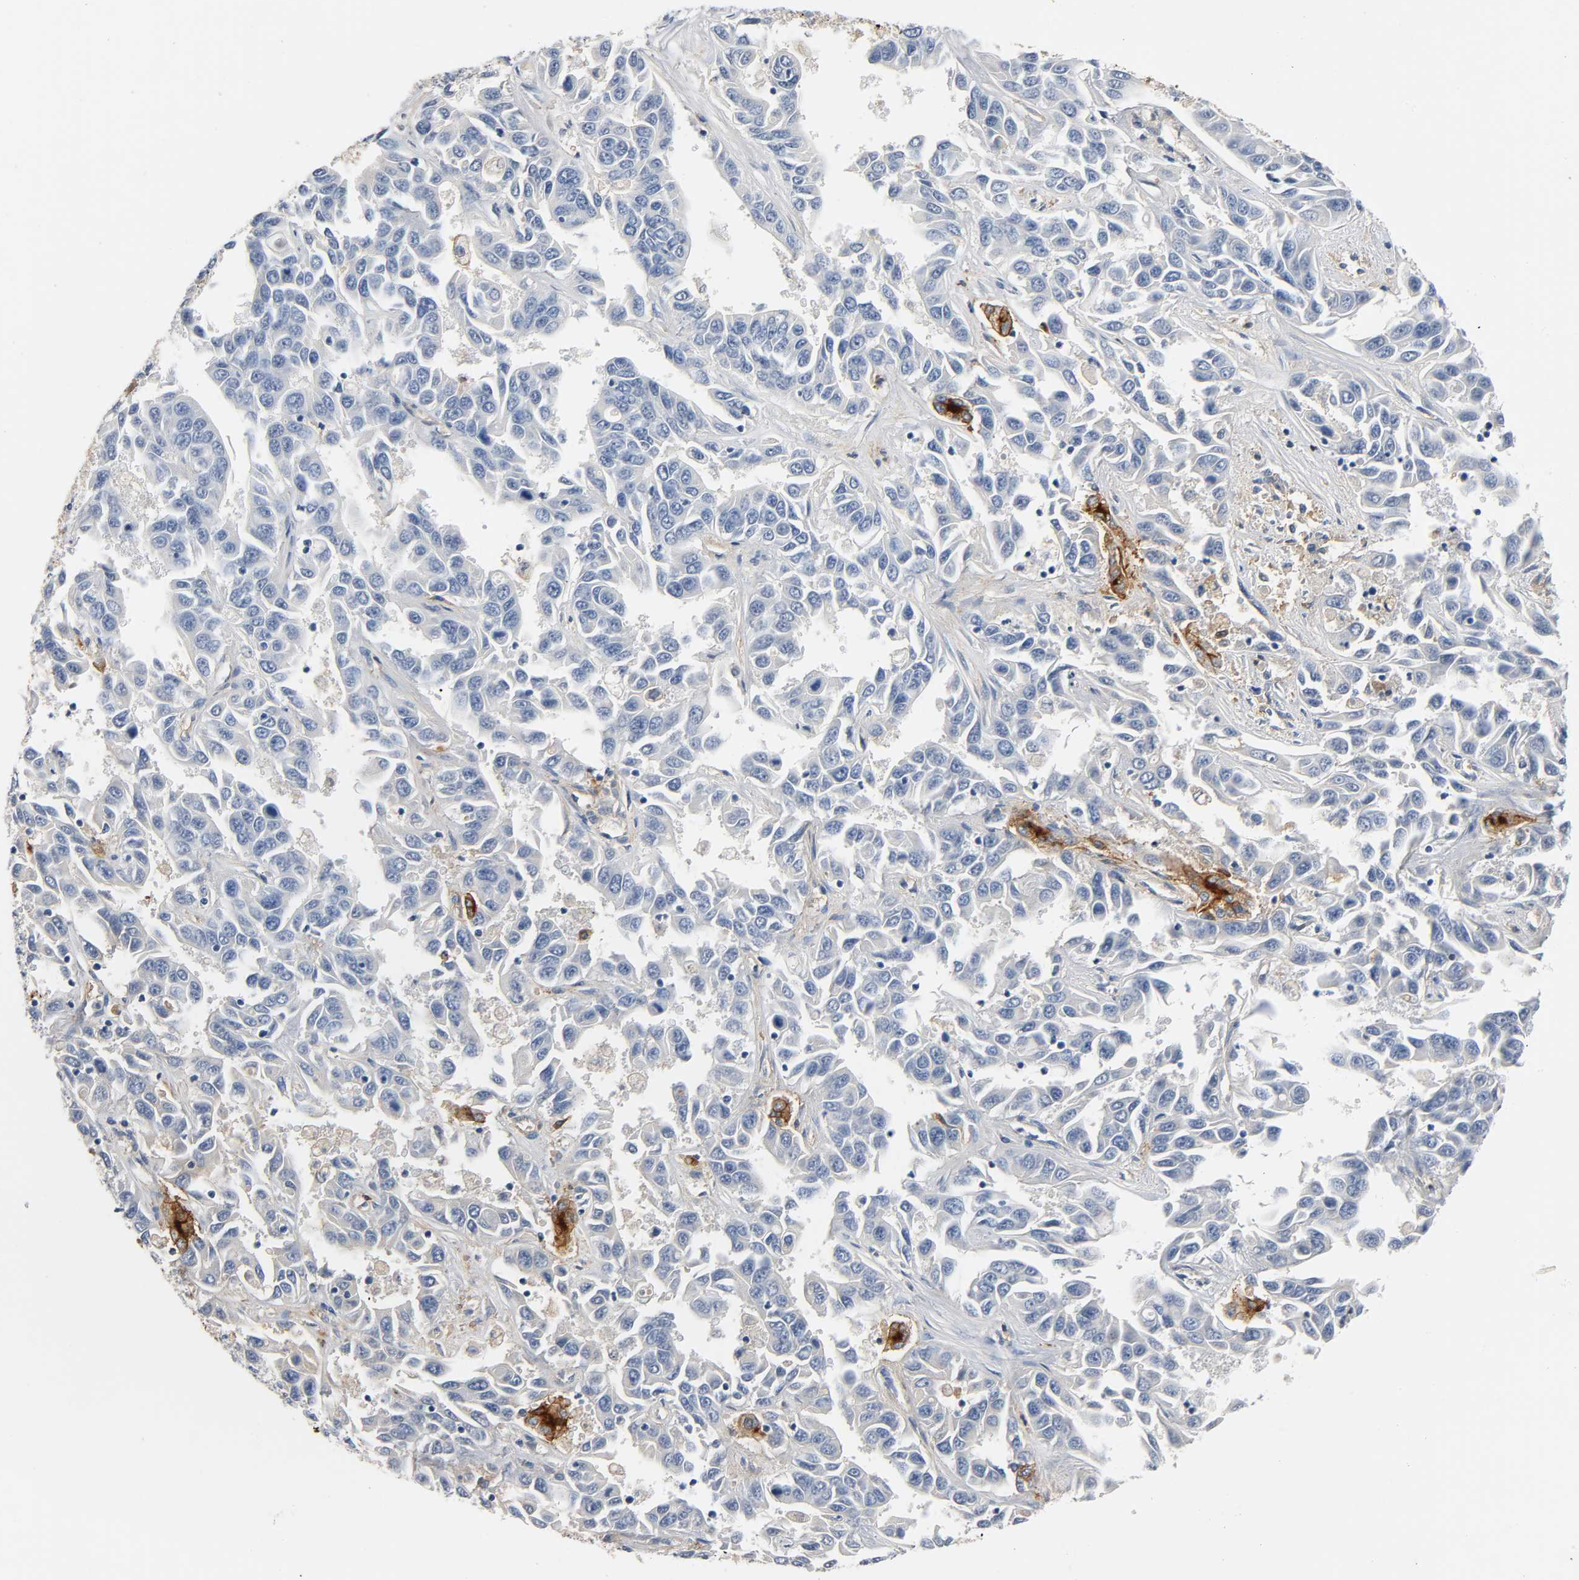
{"staining": {"intensity": "negative", "quantity": "none", "location": "none"}, "tissue": "liver cancer", "cell_type": "Tumor cells", "image_type": "cancer", "snomed": [{"axis": "morphology", "description": "Cholangiocarcinoma"}, {"axis": "topography", "description": "Liver"}], "caption": "Tumor cells show no significant positivity in liver cancer. (DAB (3,3'-diaminobenzidine) IHC visualized using brightfield microscopy, high magnification).", "gene": "ANPEP", "patient": {"sex": "female", "age": 52}}